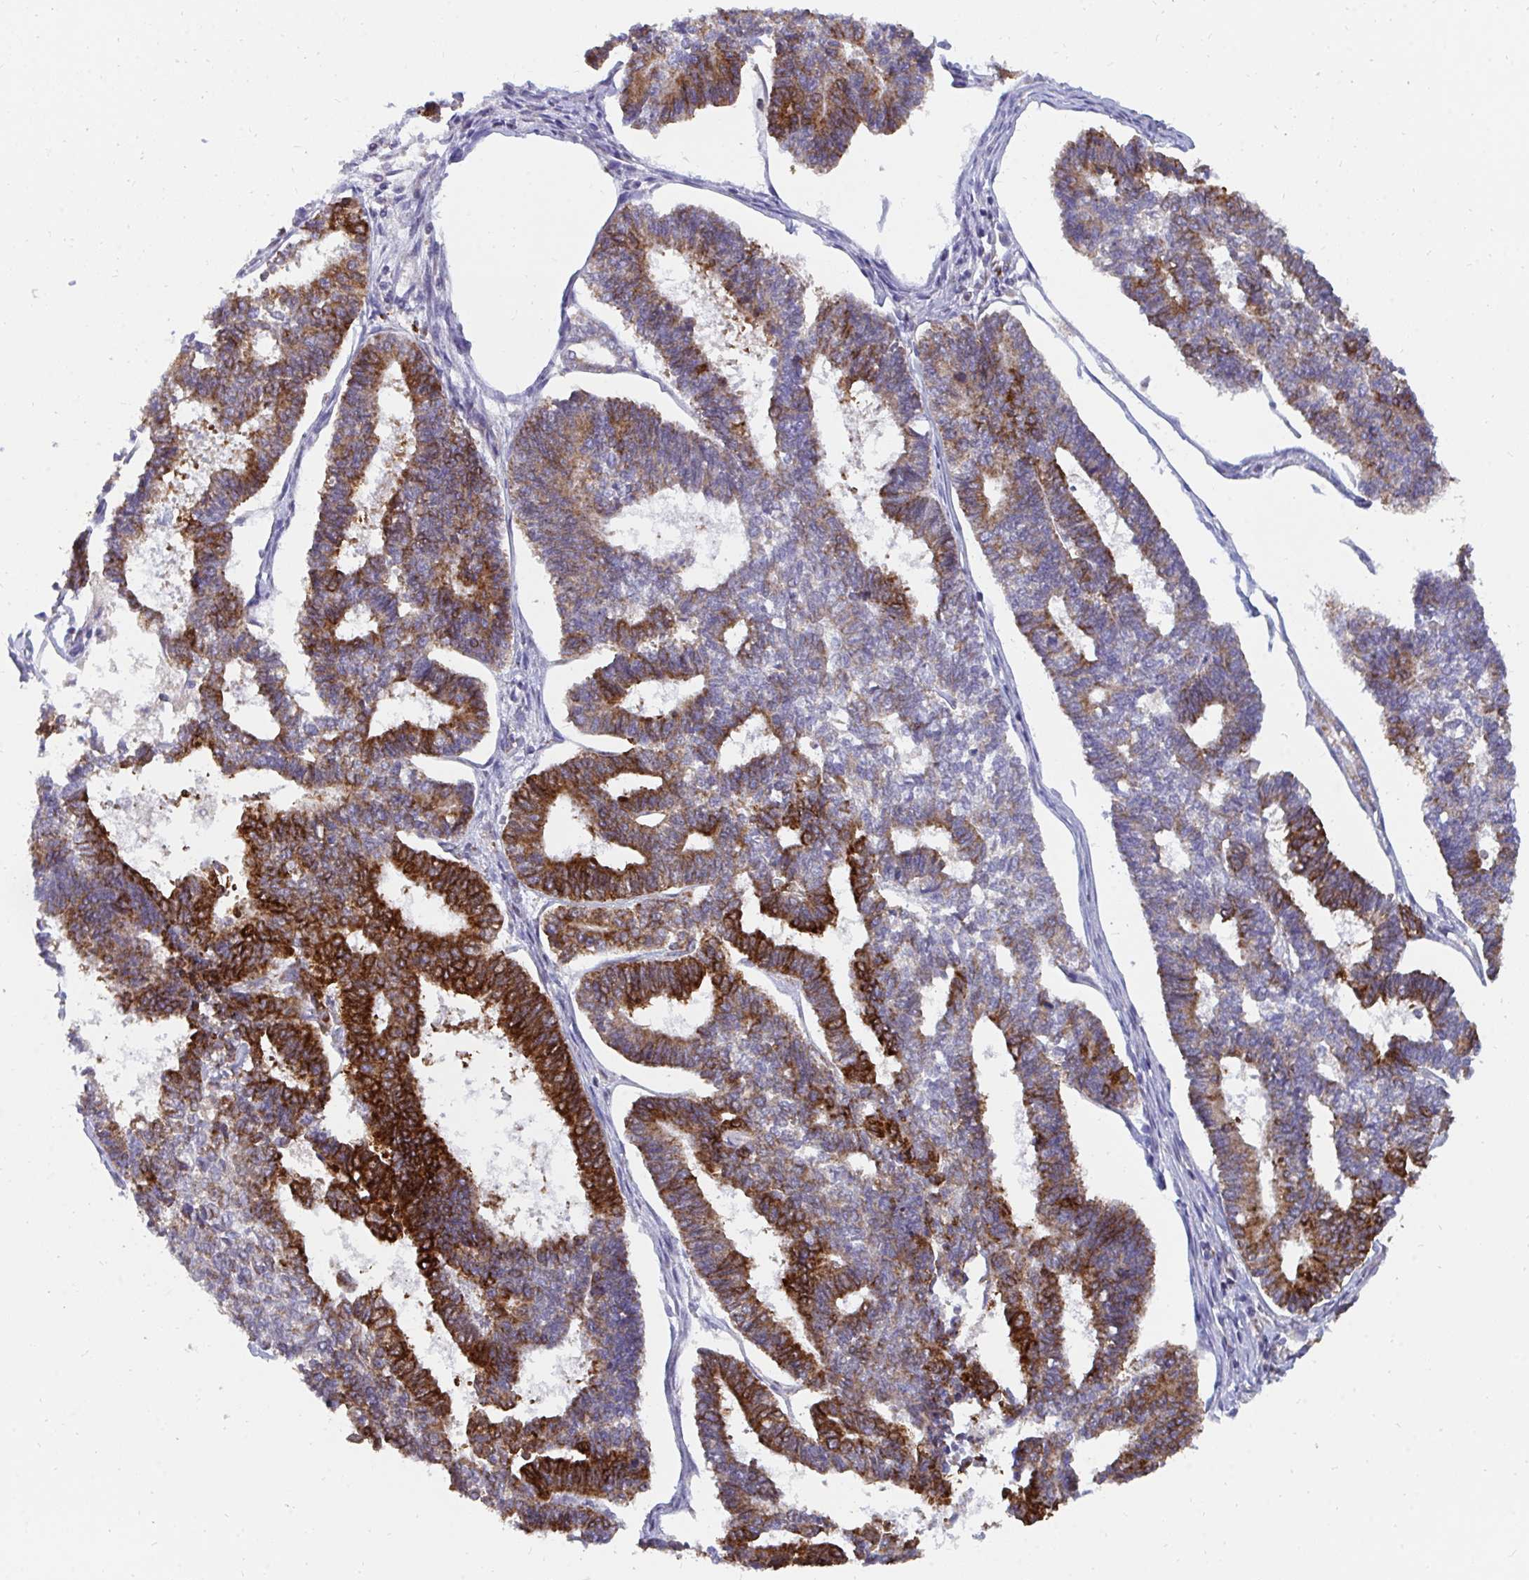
{"staining": {"intensity": "strong", "quantity": "25%-75%", "location": "cytoplasmic/membranous"}, "tissue": "endometrial cancer", "cell_type": "Tumor cells", "image_type": "cancer", "snomed": [{"axis": "morphology", "description": "Adenocarcinoma, NOS"}, {"axis": "topography", "description": "Endometrium"}], "caption": "Human endometrial adenocarcinoma stained with a protein marker displays strong staining in tumor cells.", "gene": "PC", "patient": {"sex": "female", "age": 70}}